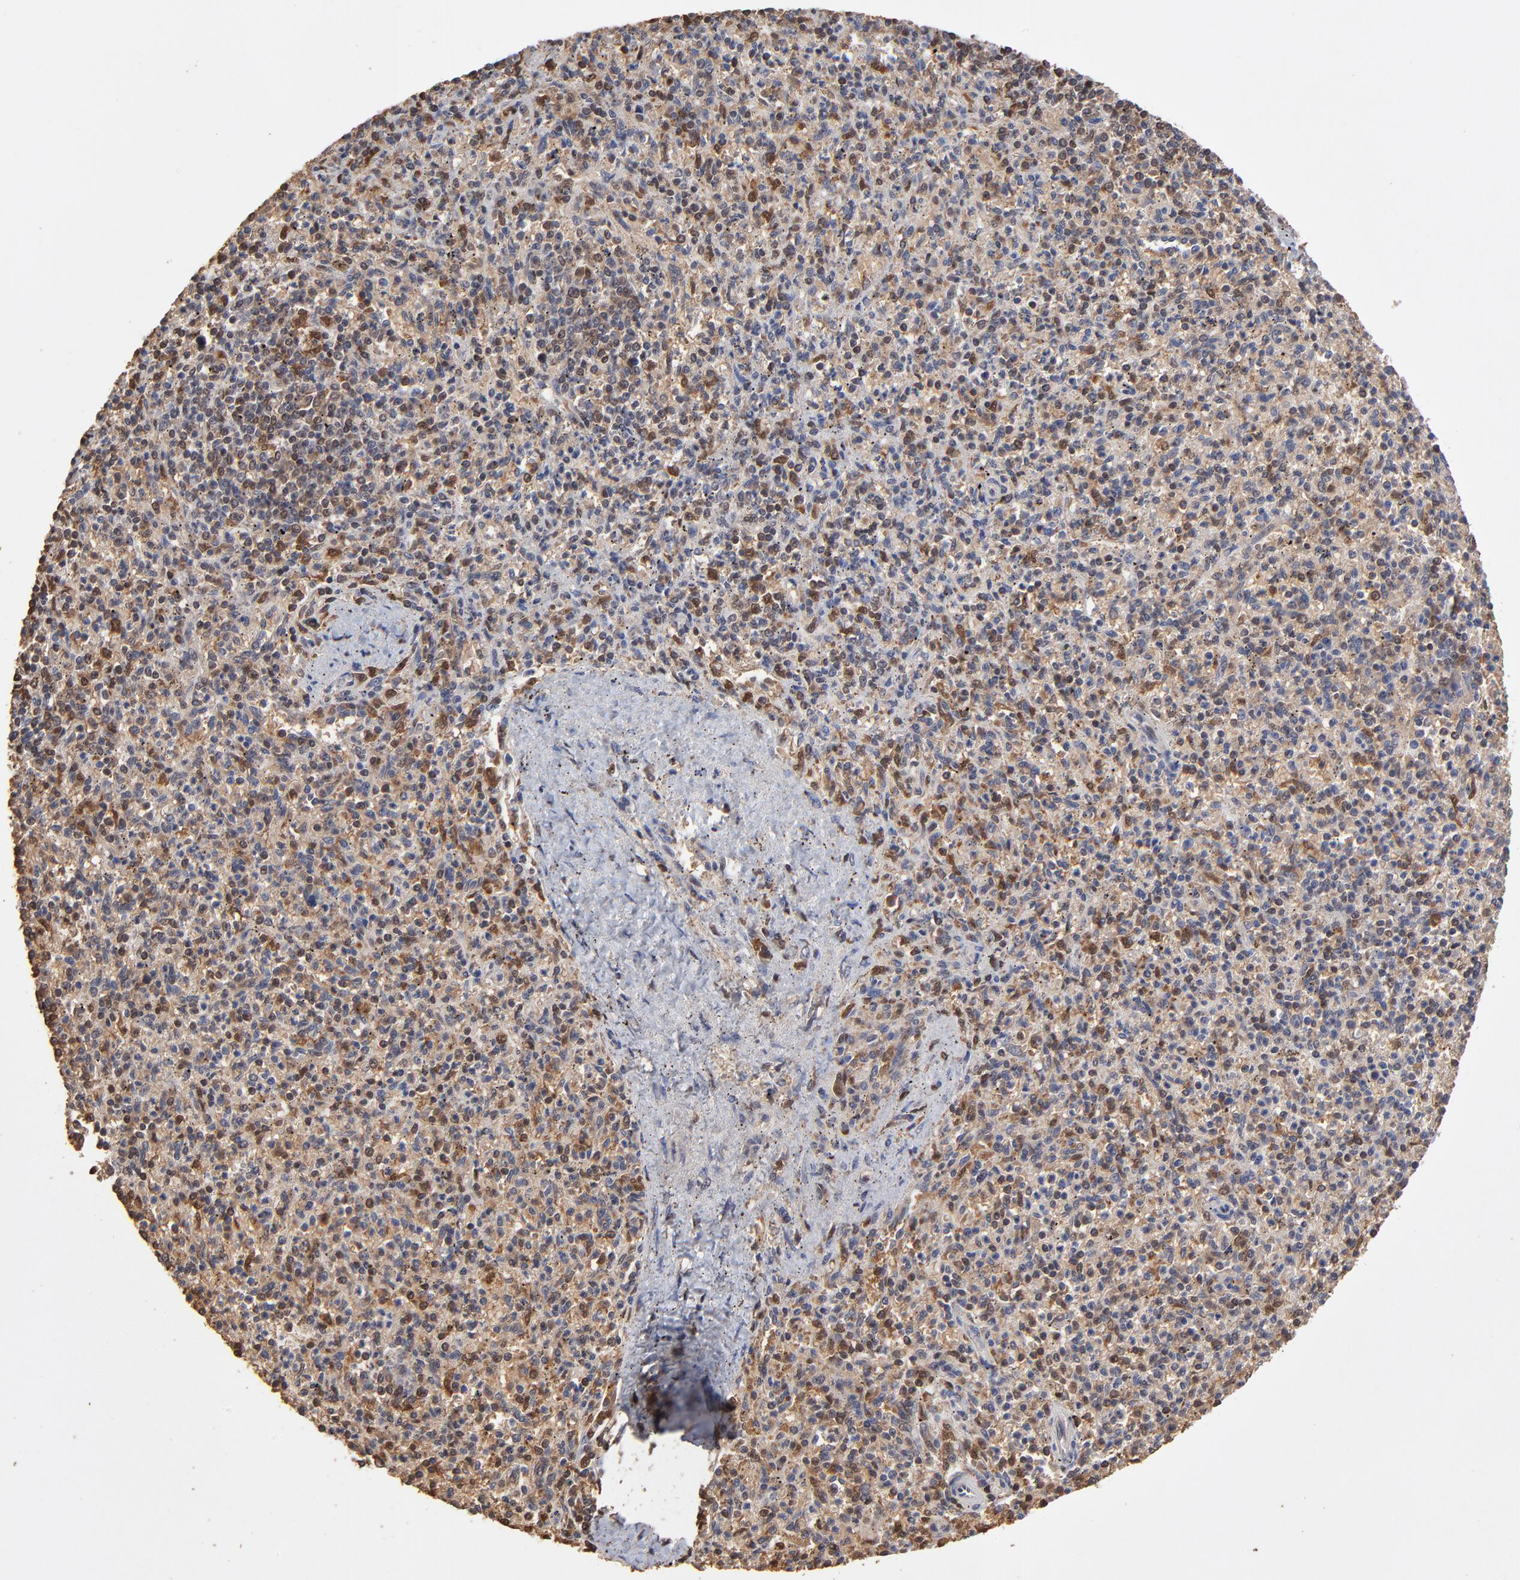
{"staining": {"intensity": "weak", "quantity": "<25%", "location": "cytoplasmic/membranous,nuclear"}, "tissue": "spleen", "cell_type": "Cells in red pulp", "image_type": "normal", "snomed": [{"axis": "morphology", "description": "Normal tissue, NOS"}, {"axis": "topography", "description": "Spleen"}], "caption": "Protein analysis of unremarkable spleen exhibits no significant staining in cells in red pulp. (DAB (3,3'-diaminobenzidine) immunohistochemistry with hematoxylin counter stain).", "gene": "CASP1", "patient": {"sex": "male", "age": 72}}